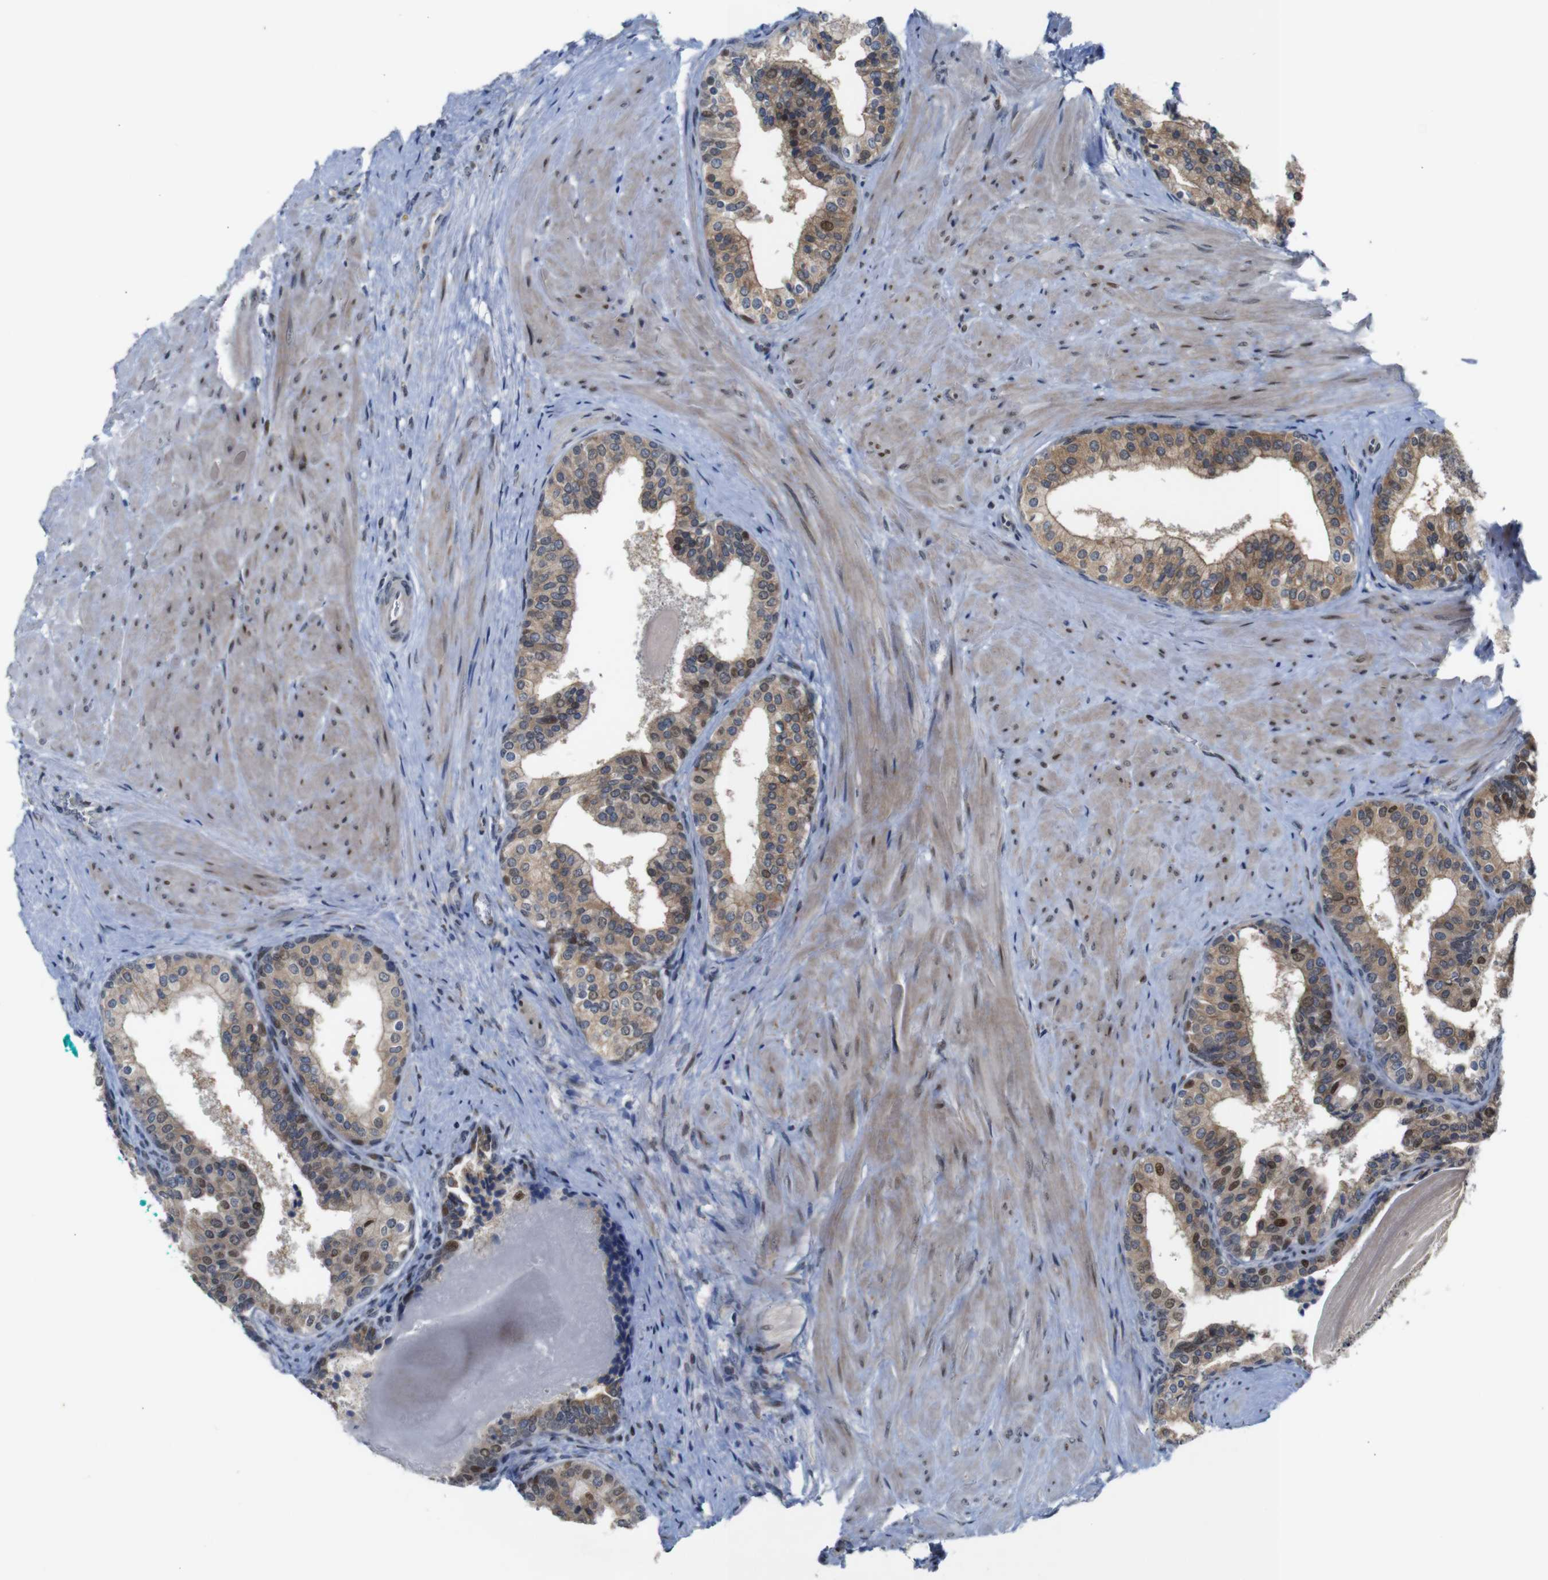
{"staining": {"intensity": "moderate", "quantity": "25%-75%", "location": "cytoplasmic/membranous,nuclear"}, "tissue": "prostate cancer", "cell_type": "Tumor cells", "image_type": "cancer", "snomed": [{"axis": "morphology", "description": "Adenocarcinoma, Low grade"}, {"axis": "topography", "description": "Prostate"}], "caption": "A histopathology image of human prostate adenocarcinoma (low-grade) stained for a protein displays moderate cytoplasmic/membranous and nuclear brown staining in tumor cells.", "gene": "PTPN1", "patient": {"sex": "male", "age": 60}}